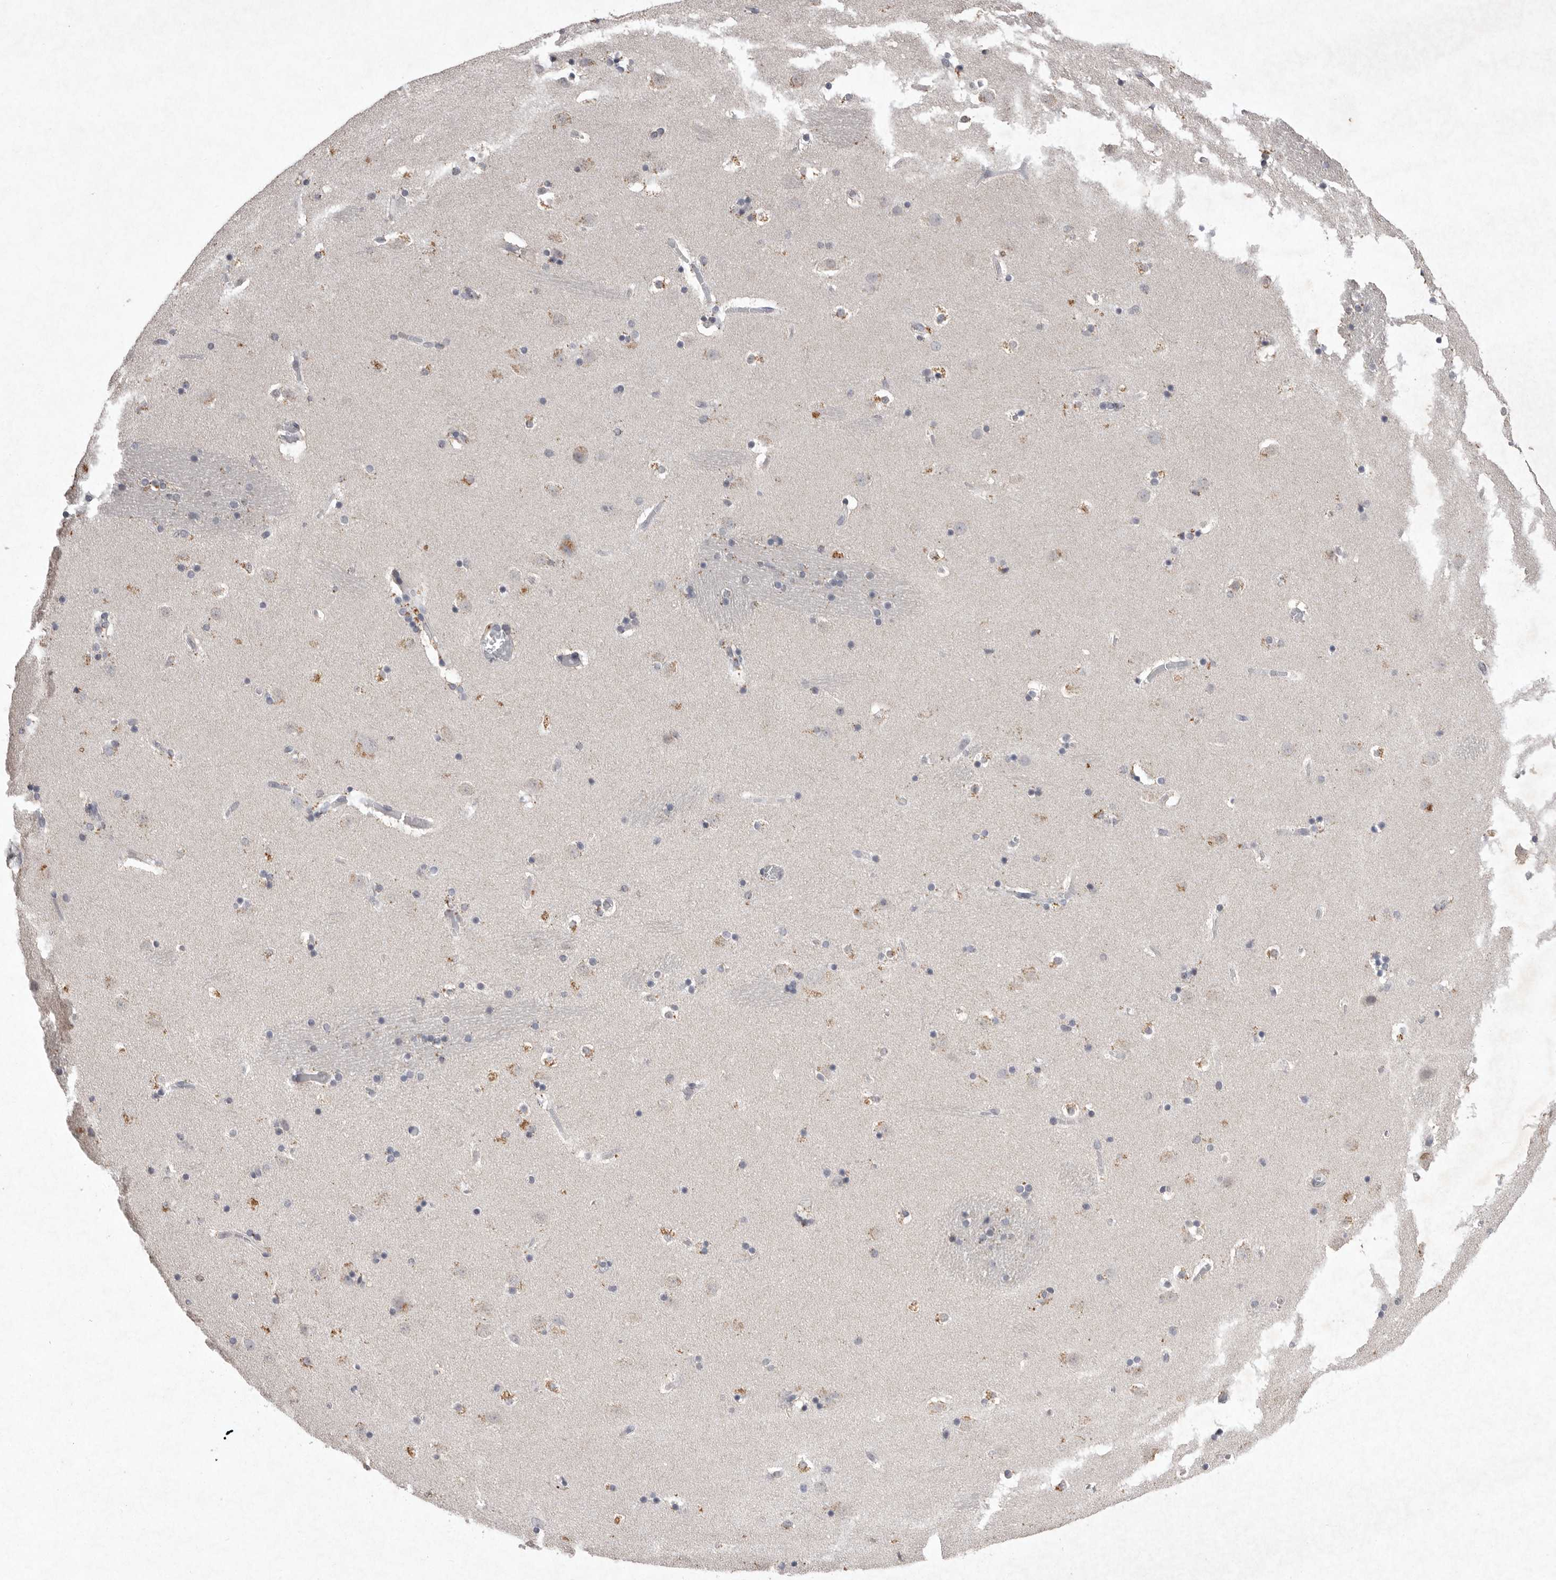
{"staining": {"intensity": "moderate", "quantity": "<25%", "location": "cytoplasmic/membranous"}, "tissue": "caudate", "cell_type": "Glial cells", "image_type": "normal", "snomed": [{"axis": "morphology", "description": "Normal tissue, NOS"}, {"axis": "topography", "description": "Lateral ventricle wall"}], "caption": "Immunohistochemical staining of normal caudate shows moderate cytoplasmic/membranous protein positivity in about <25% of glial cells.", "gene": "APLNR", "patient": {"sex": "male", "age": 45}}